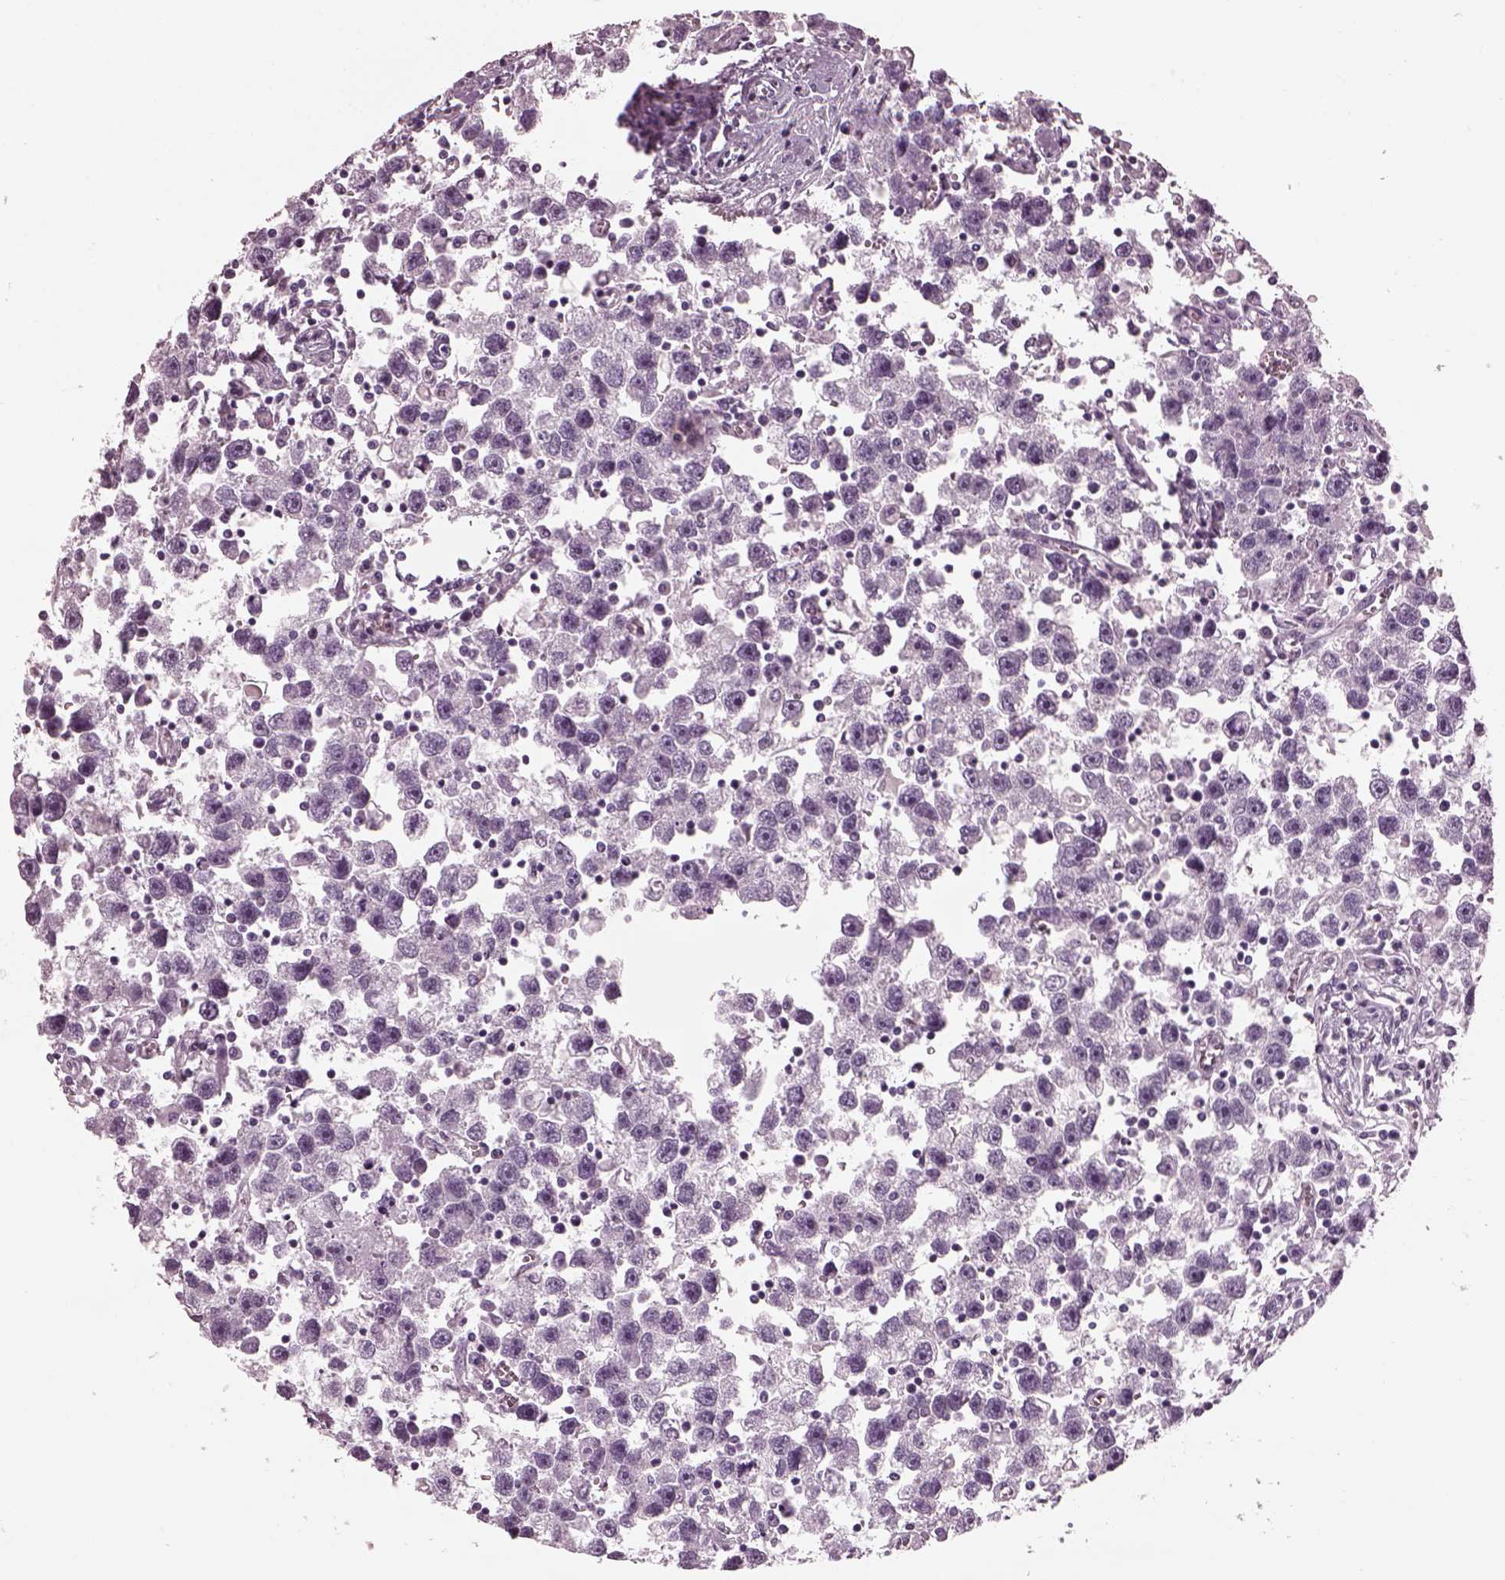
{"staining": {"intensity": "negative", "quantity": "none", "location": "none"}, "tissue": "testis cancer", "cell_type": "Tumor cells", "image_type": "cancer", "snomed": [{"axis": "morphology", "description": "Seminoma, NOS"}, {"axis": "topography", "description": "Testis"}], "caption": "The IHC histopathology image has no significant expression in tumor cells of testis cancer tissue.", "gene": "RCVRN", "patient": {"sex": "male", "age": 30}}